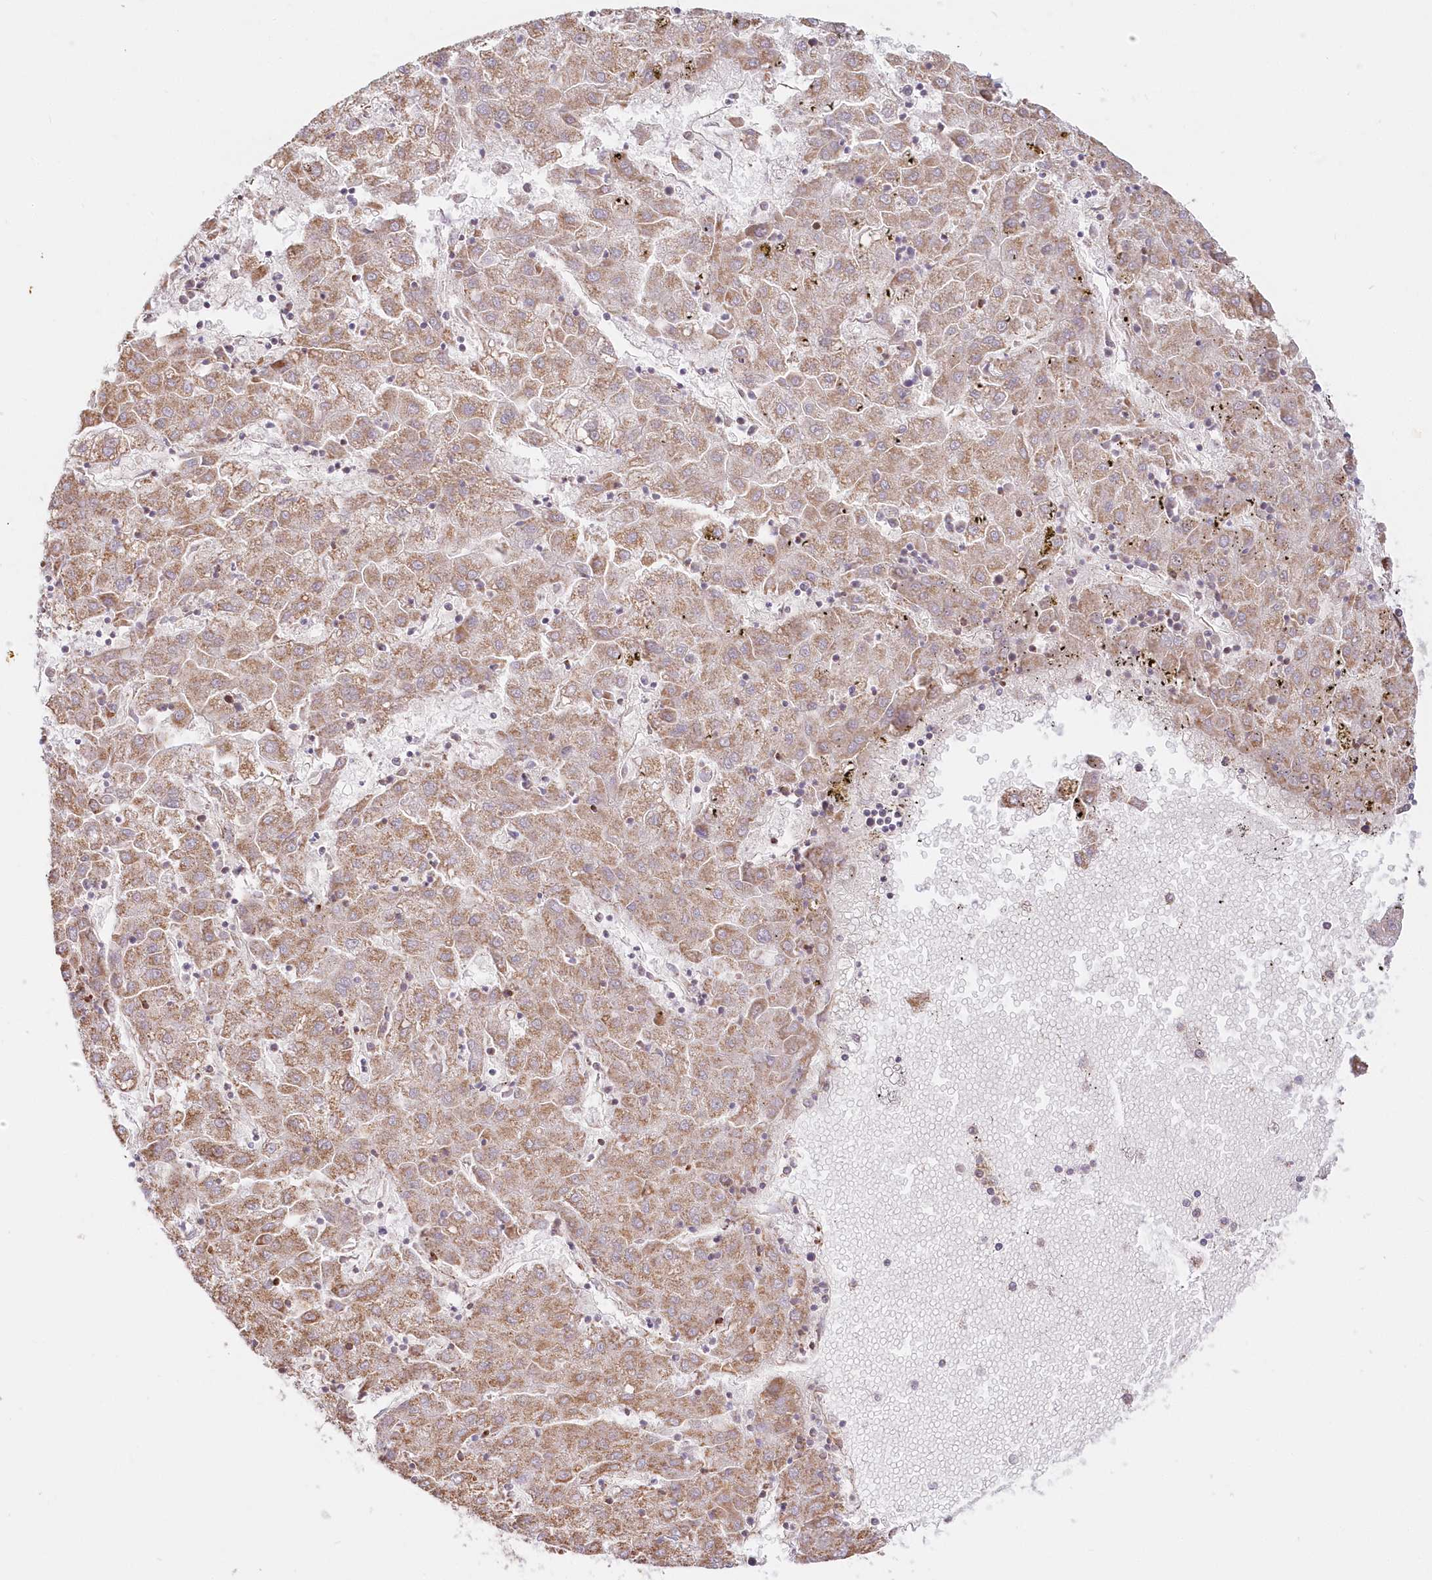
{"staining": {"intensity": "moderate", "quantity": ">75%", "location": "cytoplasmic/membranous"}, "tissue": "liver cancer", "cell_type": "Tumor cells", "image_type": "cancer", "snomed": [{"axis": "morphology", "description": "Carcinoma, Hepatocellular, NOS"}, {"axis": "topography", "description": "Liver"}], "caption": "Brown immunohistochemical staining in human hepatocellular carcinoma (liver) reveals moderate cytoplasmic/membranous staining in about >75% of tumor cells.", "gene": "AFAP1L2", "patient": {"sex": "male", "age": 72}}